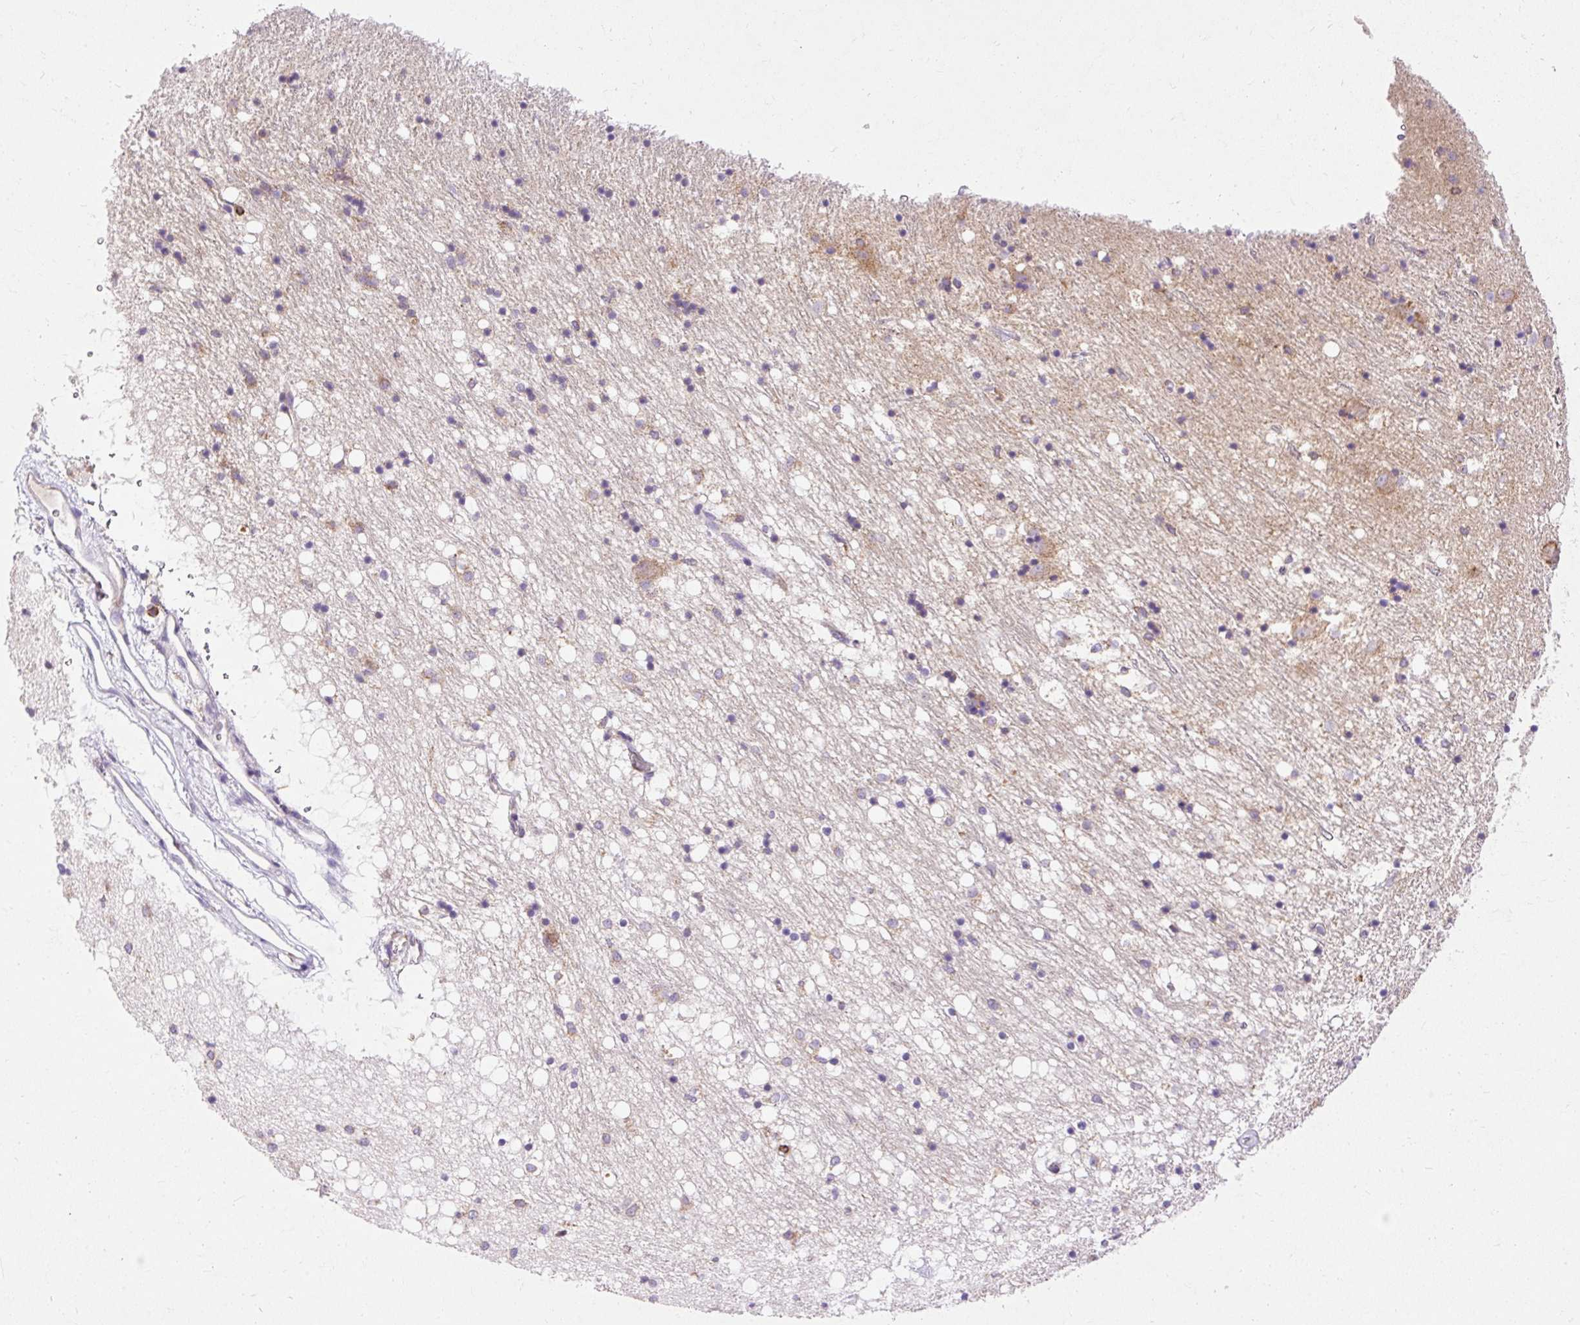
{"staining": {"intensity": "negative", "quantity": "none", "location": "none"}, "tissue": "caudate", "cell_type": "Glial cells", "image_type": "normal", "snomed": [{"axis": "morphology", "description": "Normal tissue, NOS"}, {"axis": "topography", "description": "Lateral ventricle wall"}], "caption": "Benign caudate was stained to show a protein in brown. There is no significant staining in glial cells.", "gene": "IMMT", "patient": {"sex": "male", "age": 58}}